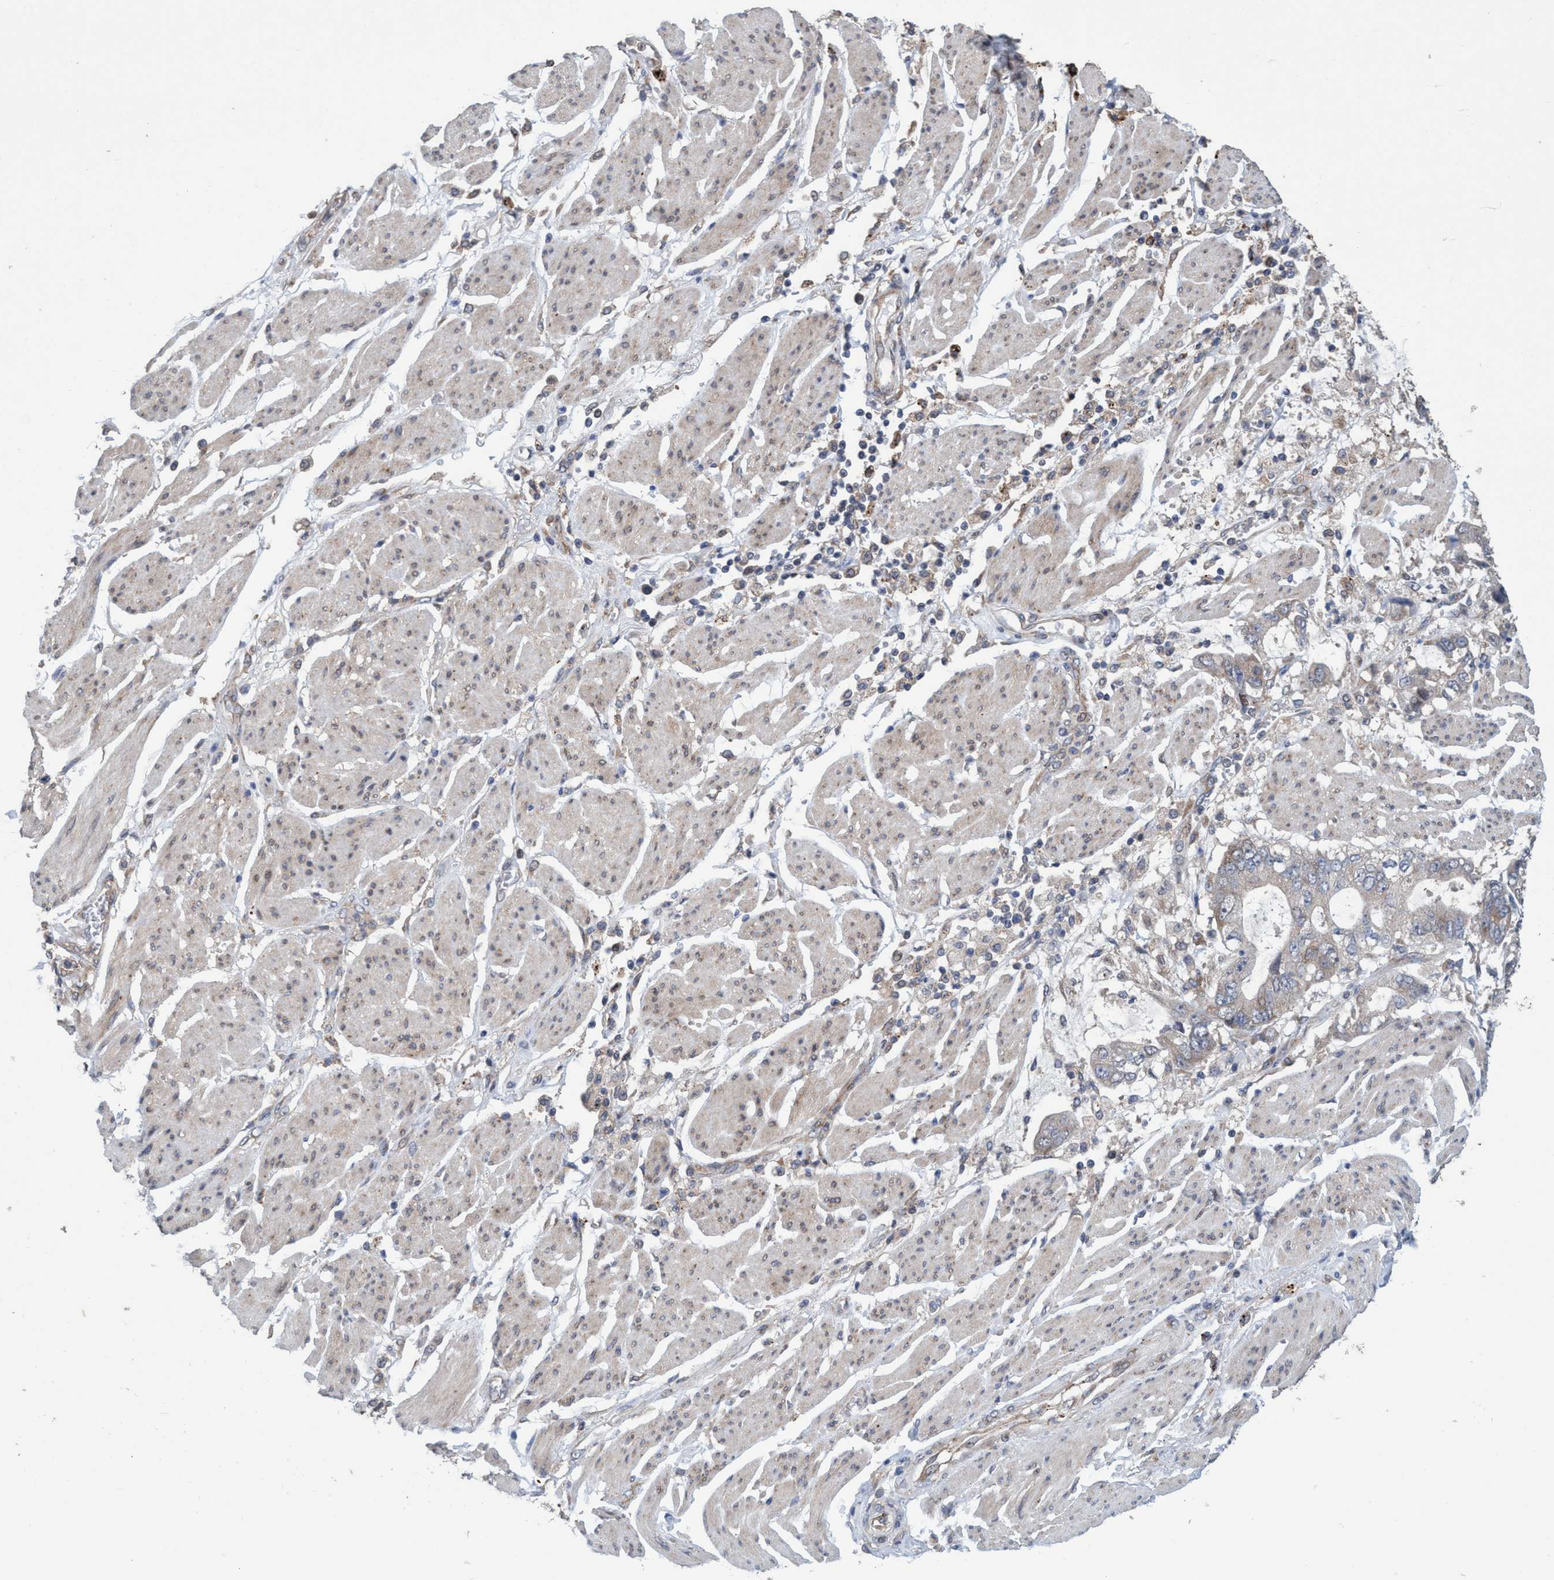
{"staining": {"intensity": "negative", "quantity": "none", "location": "none"}, "tissue": "stomach cancer", "cell_type": "Tumor cells", "image_type": "cancer", "snomed": [{"axis": "morphology", "description": "Normal tissue, NOS"}, {"axis": "morphology", "description": "Adenocarcinoma, NOS"}, {"axis": "topography", "description": "Stomach"}], "caption": "Human stomach cancer stained for a protein using immunohistochemistry (IHC) shows no expression in tumor cells.", "gene": "BBS9", "patient": {"sex": "male", "age": 62}}